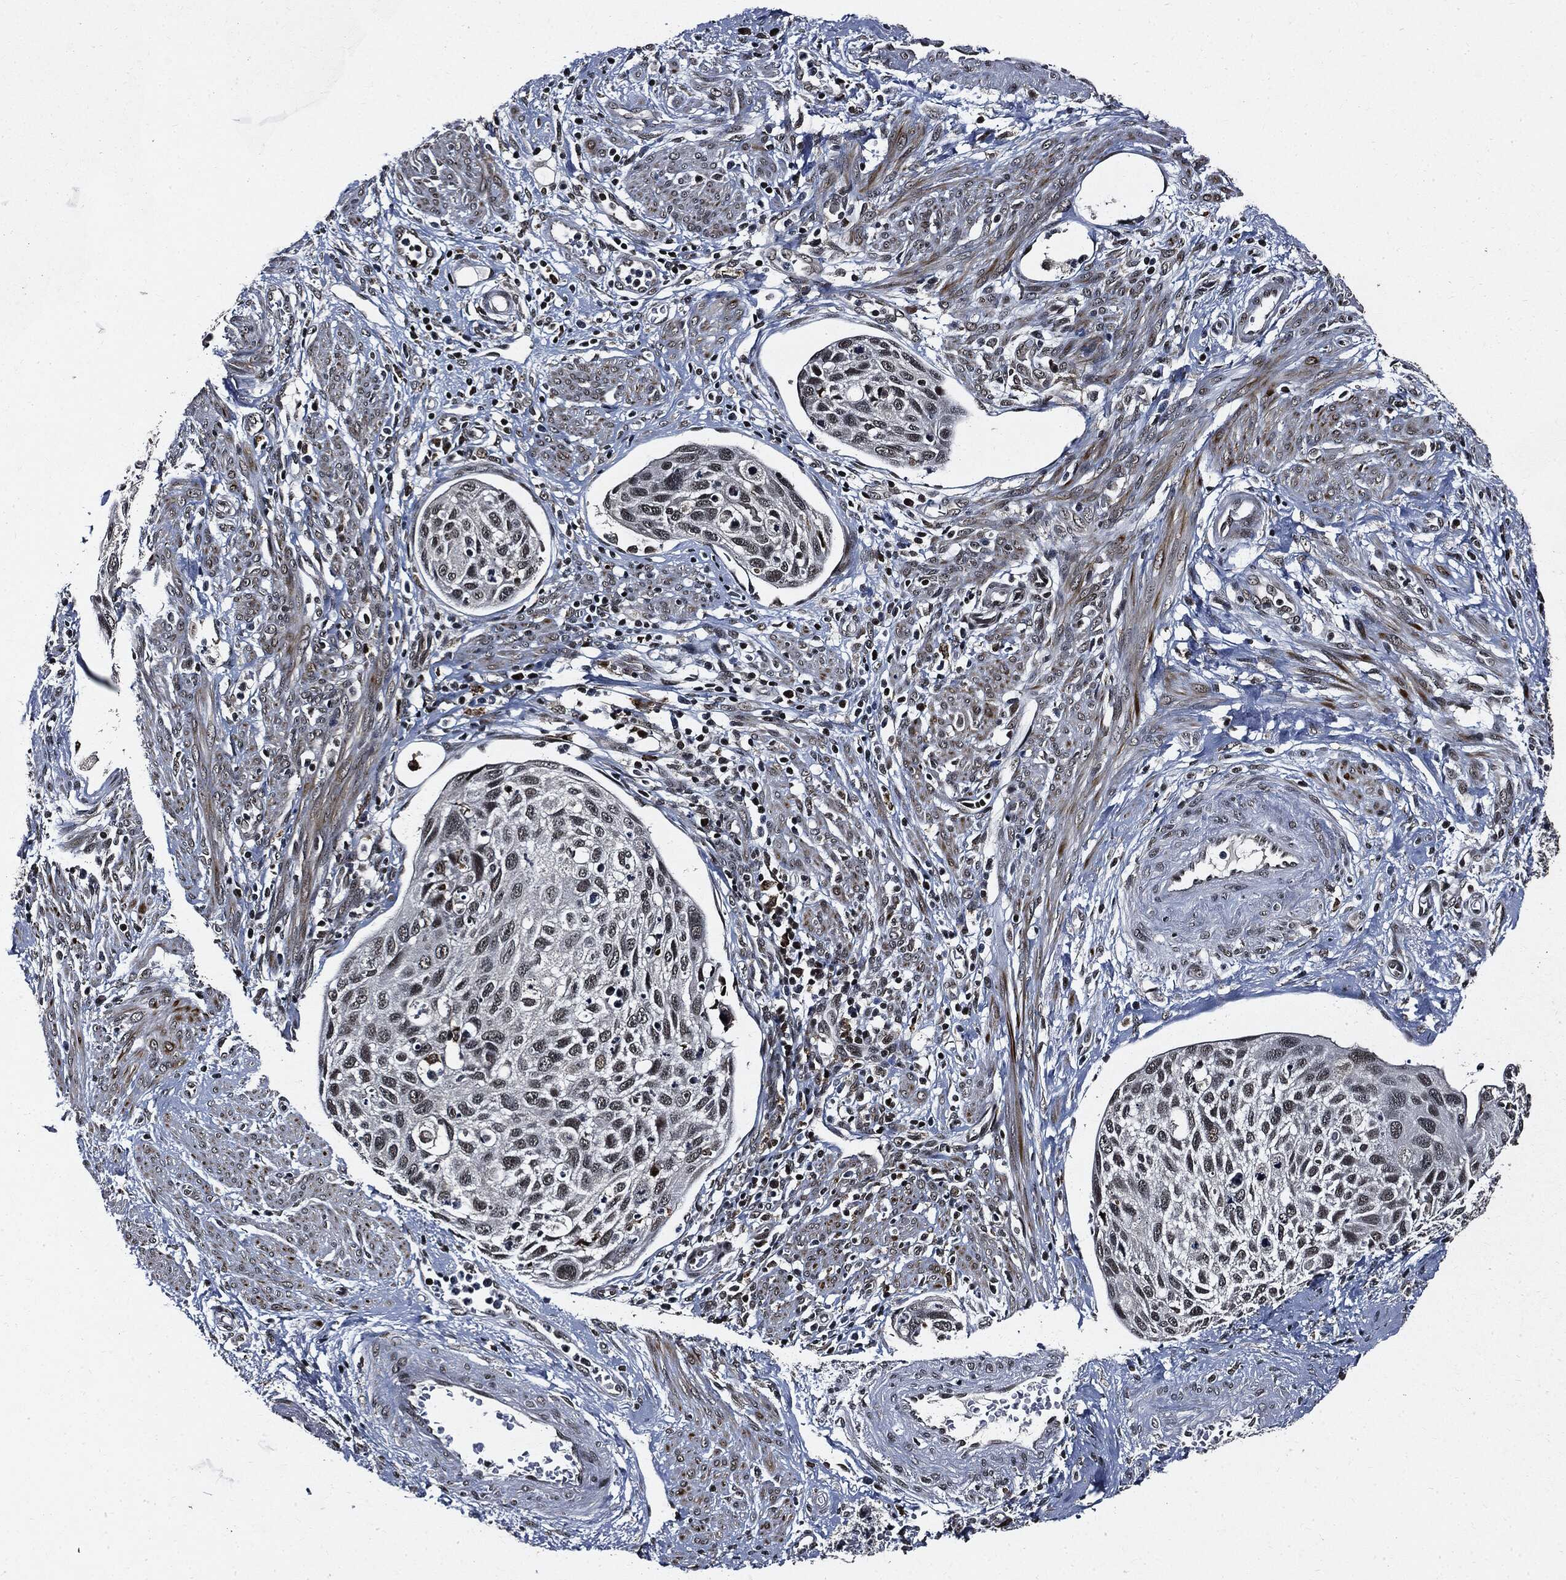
{"staining": {"intensity": "negative", "quantity": "none", "location": "none"}, "tissue": "cervical cancer", "cell_type": "Tumor cells", "image_type": "cancer", "snomed": [{"axis": "morphology", "description": "Squamous cell carcinoma, NOS"}, {"axis": "topography", "description": "Cervix"}], "caption": "Cervical cancer (squamous cell carcinoma) stained for a protein using IHC displays no positivity tumor cells.", "gene": "SUGT1", "patient": {"sex": "female", "age": 70}}